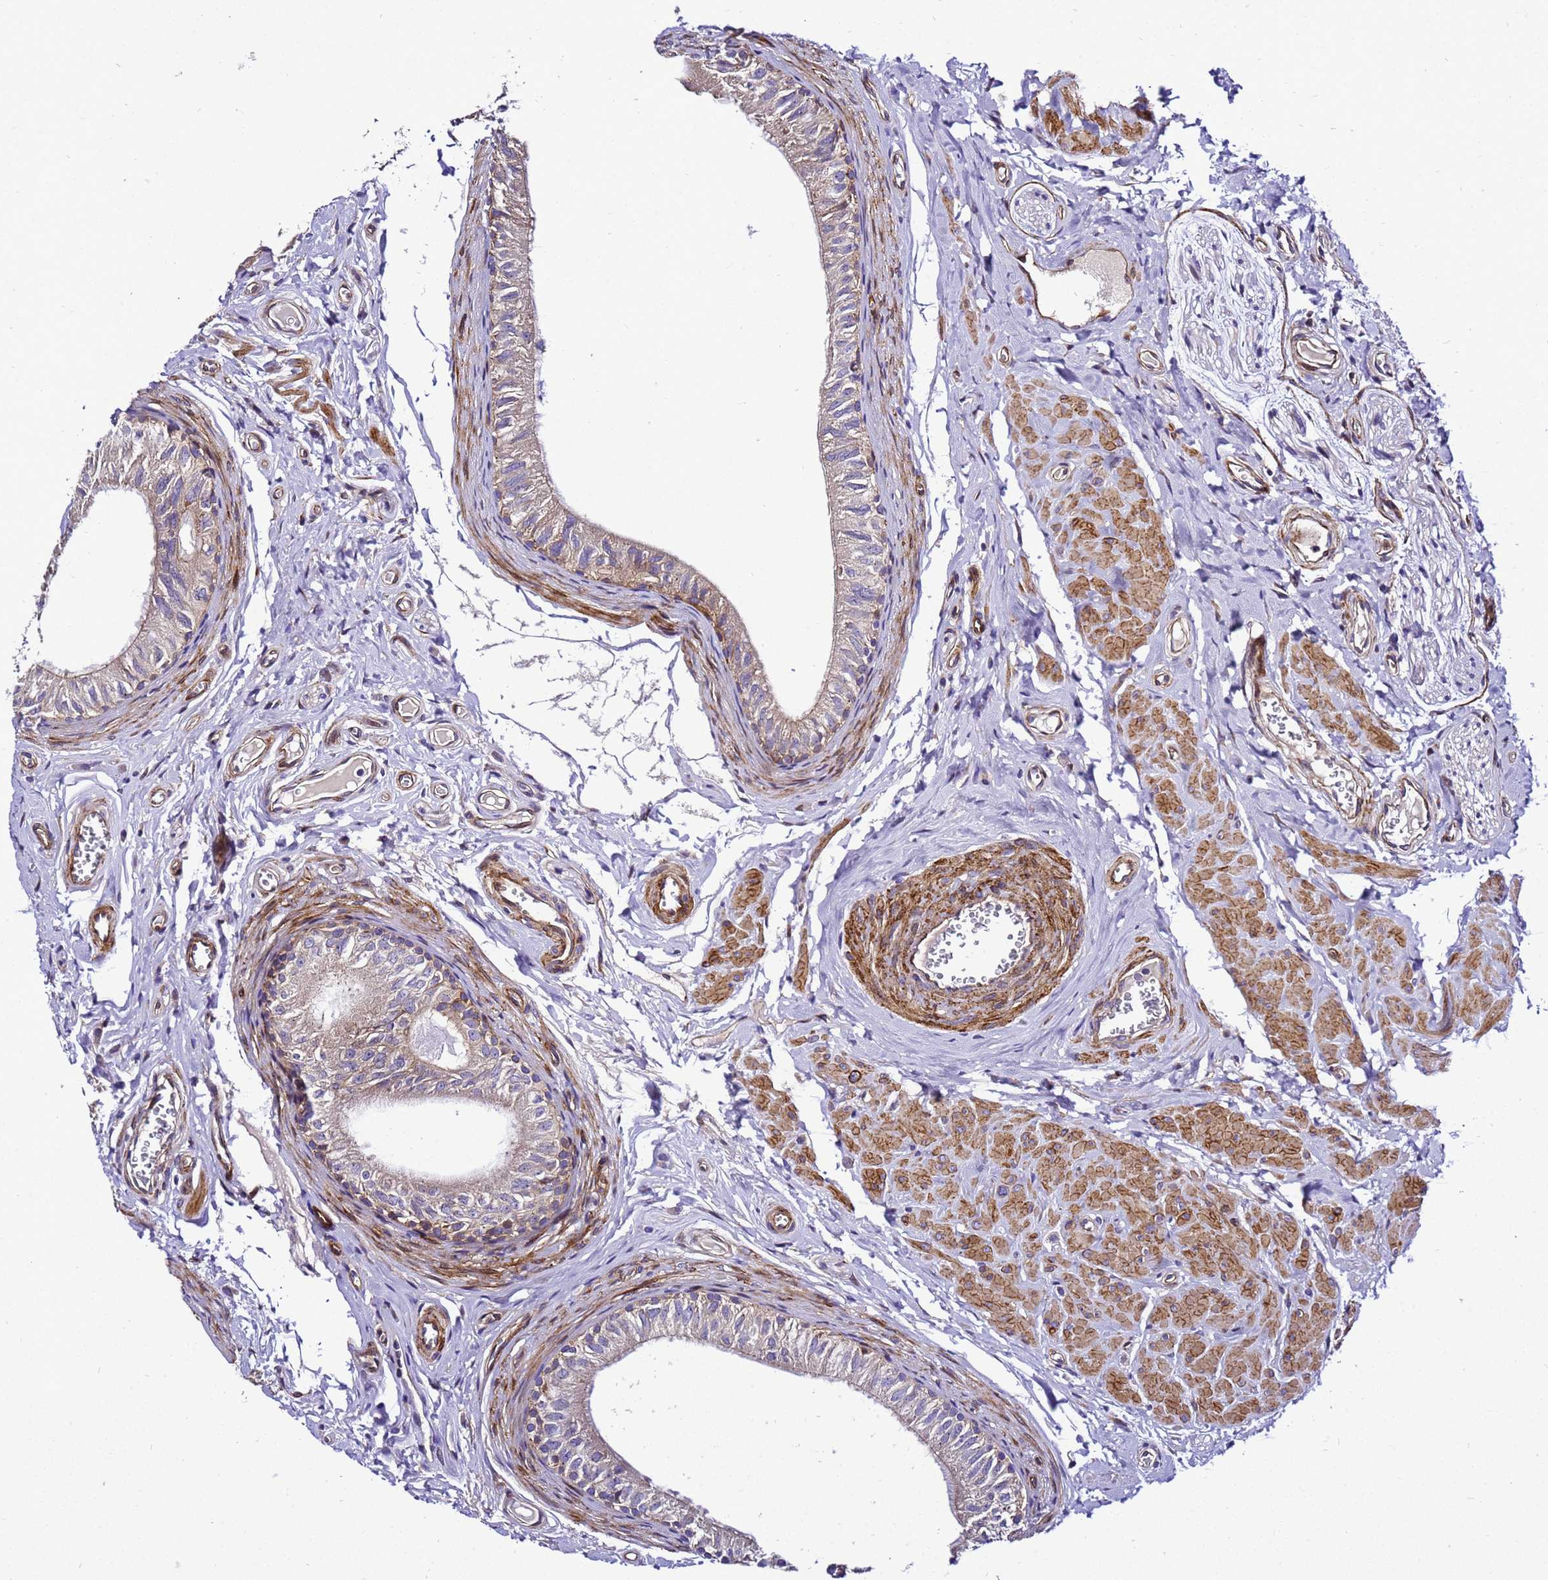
{"staining": {"intensity": "weak", "quantity": "25%-75%", "location": "cytoplasmic/membranous"}, "tissue": "epididymis", "cell_type": "Glandular cells", "image_type": "normal", "snomed": [{"axis": "morphology", "description": "Normal tissue, NOS"}, {"axis": "topography", "description": "Epididymis"}], "caption": "This photomicrograph exhibits normal epididymis stained with immunohistochemistry (IHC) to label a protein in brown. The cytoplasmic/membranous of glandular cells show weak positivity for the protein. Nuclei are counter-stained blue.", "gene": "ZNF417", "patient": {"sex": "male", "age": 42}}